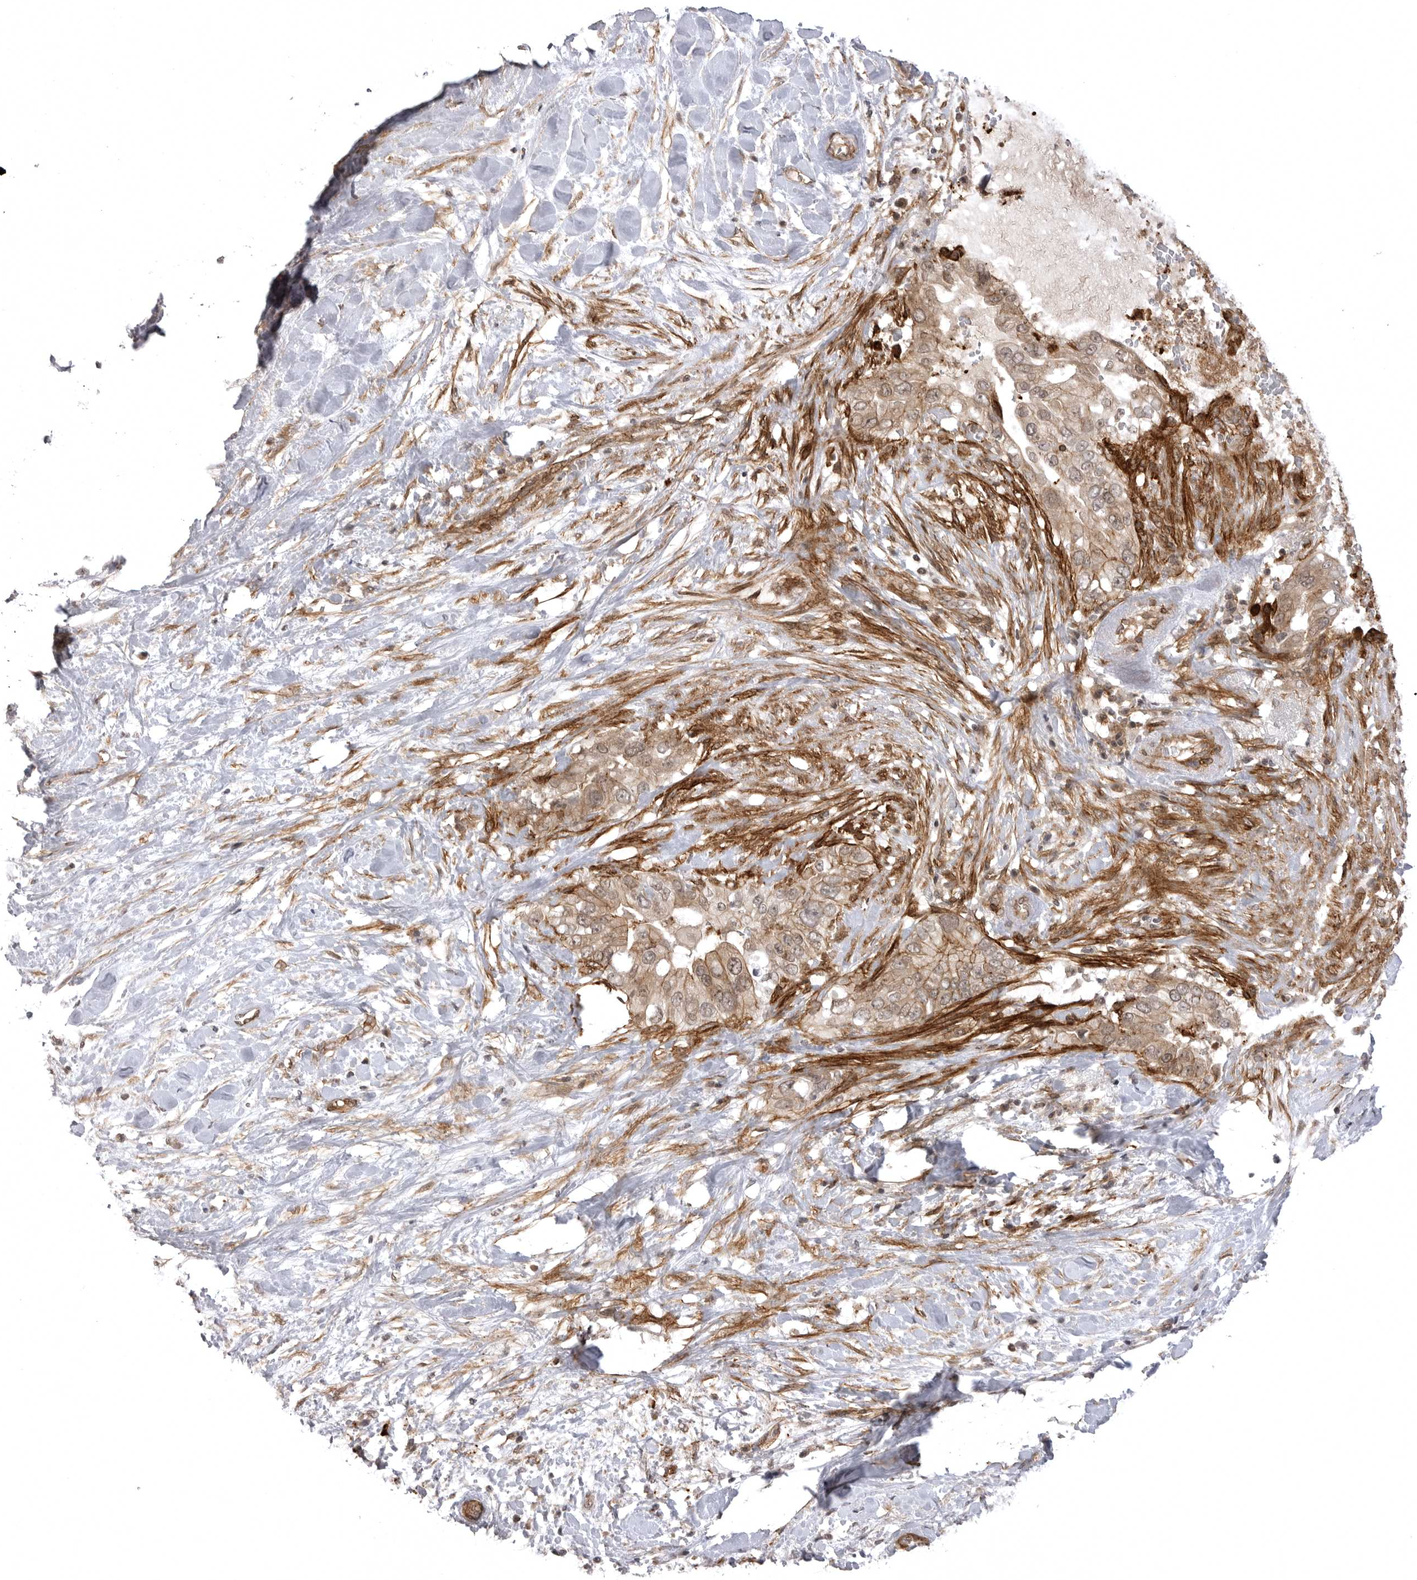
{"staining": {"intensity": "moderate", "quantity": "25%-75%", "location": "cytoplasmic/membranous"}, "tissue": "pancreatic cancer", "cell_type": "Tumor cells", "image_type": "cancer", "snomed": [{"axis": "morphology", "description": "Inflammation, NOS"}, {"axis": "morphology", "description": "Adenocarcinoma, NOS"}, {"axis": "topography", "description": "Pancreas"}], "caption": "IHC micrograph of human pancreatic cancer (adenocarcinoma) stained for a protein (brown), which reveals medium levels of moderate cytoplasmic/membranous staining in approximately 25%-75% of tumor cells.", "gene": "SORBS1", "patient": {"sex": "female", "age": 56}}